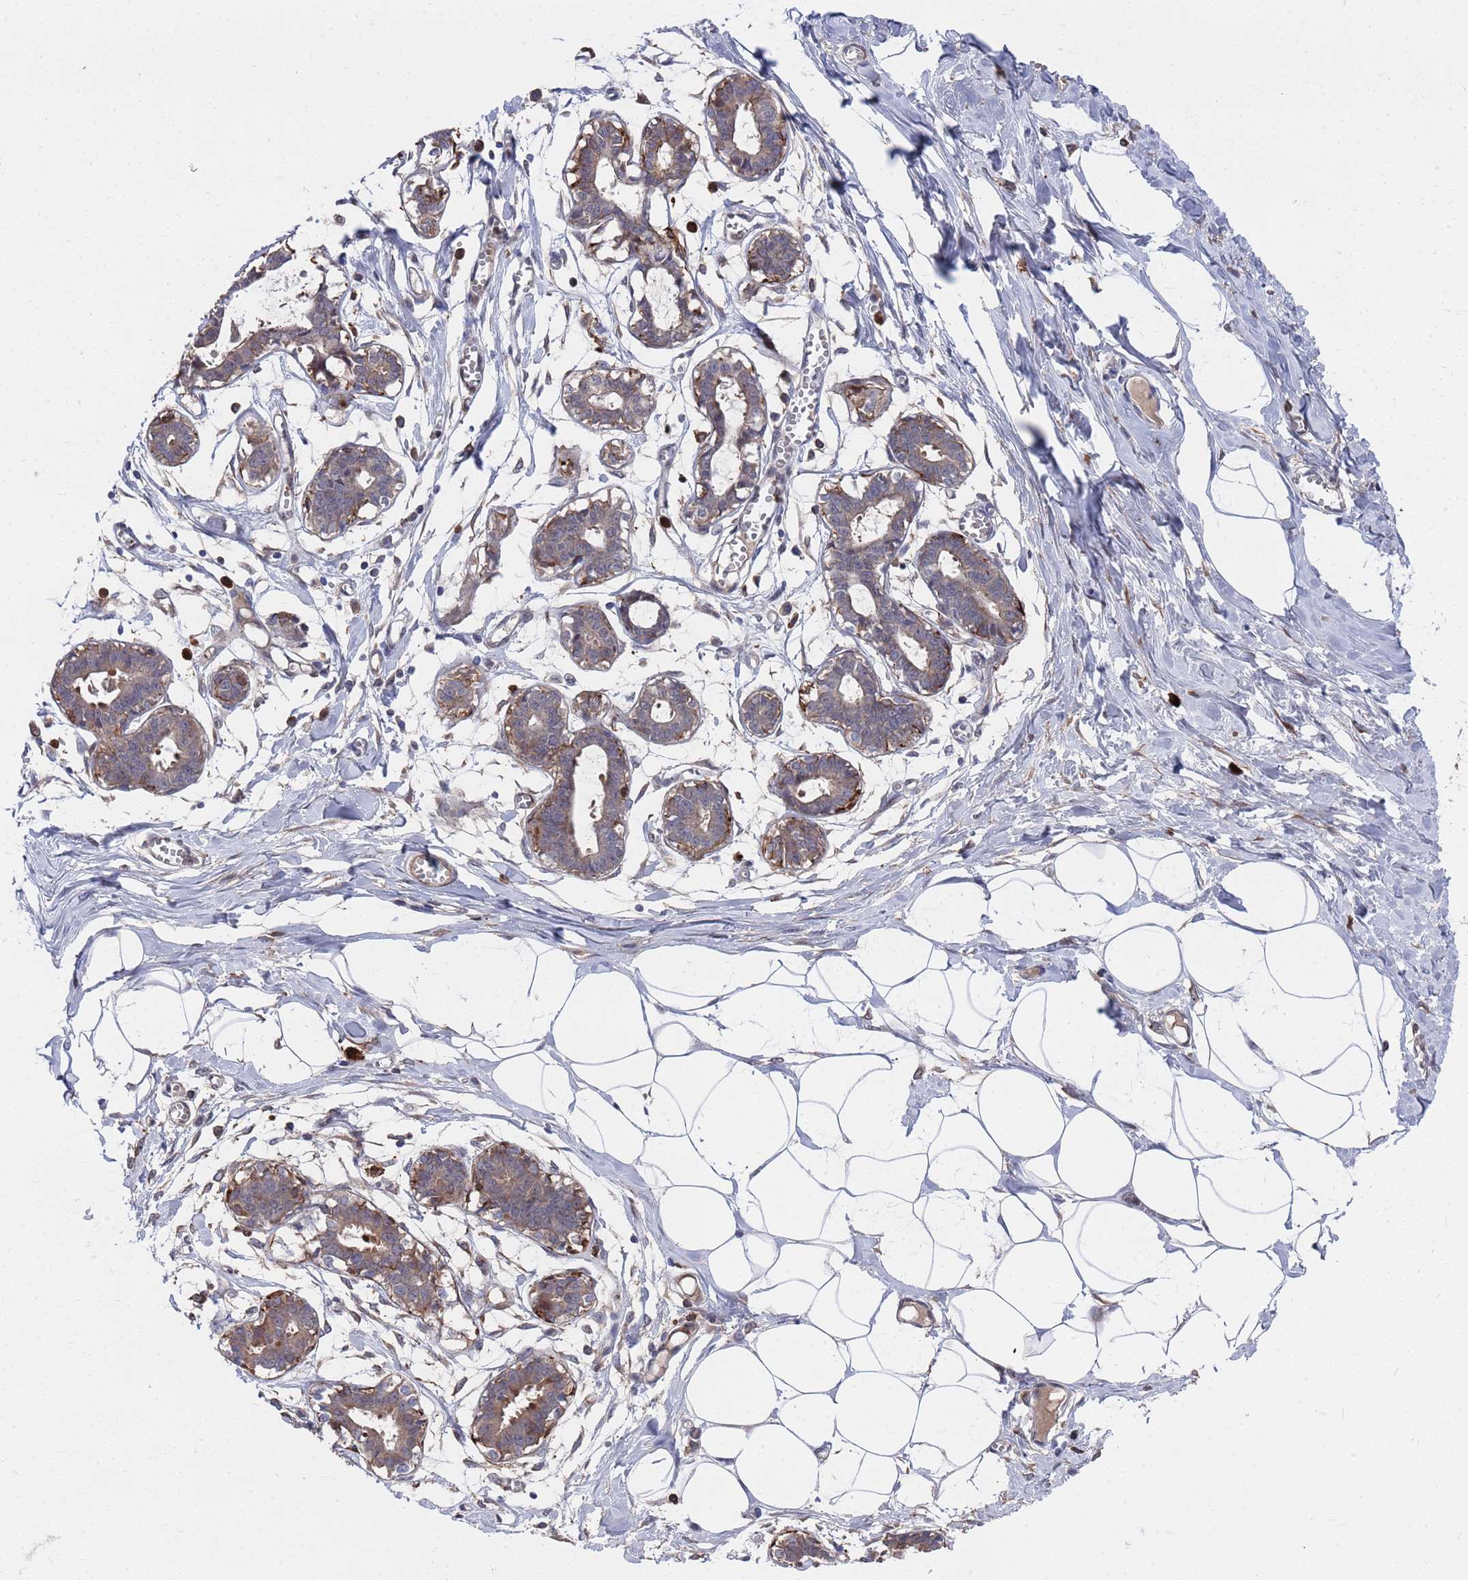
{"staining": {"intensity": "negative", "quantity": "none", "location": "none"}, "tissue": "breast", "cell_type": "Adipocytes", "image_type": "normal", "snomed": [{"axis": "morphology", "description": "Normal tissue, NOS"}, {"axis": "topography", "description": "Breast"}], "caption": "An IHC image of normal breast is shown. There is no staining in adipocytes of breast. Brightfield microscopy of IHC stained with DAB (brown) and hematoxylin (blue), captured at high magnification.", "gene": "TMBIM6", "patient": {"sex": "female", "age": 27}}